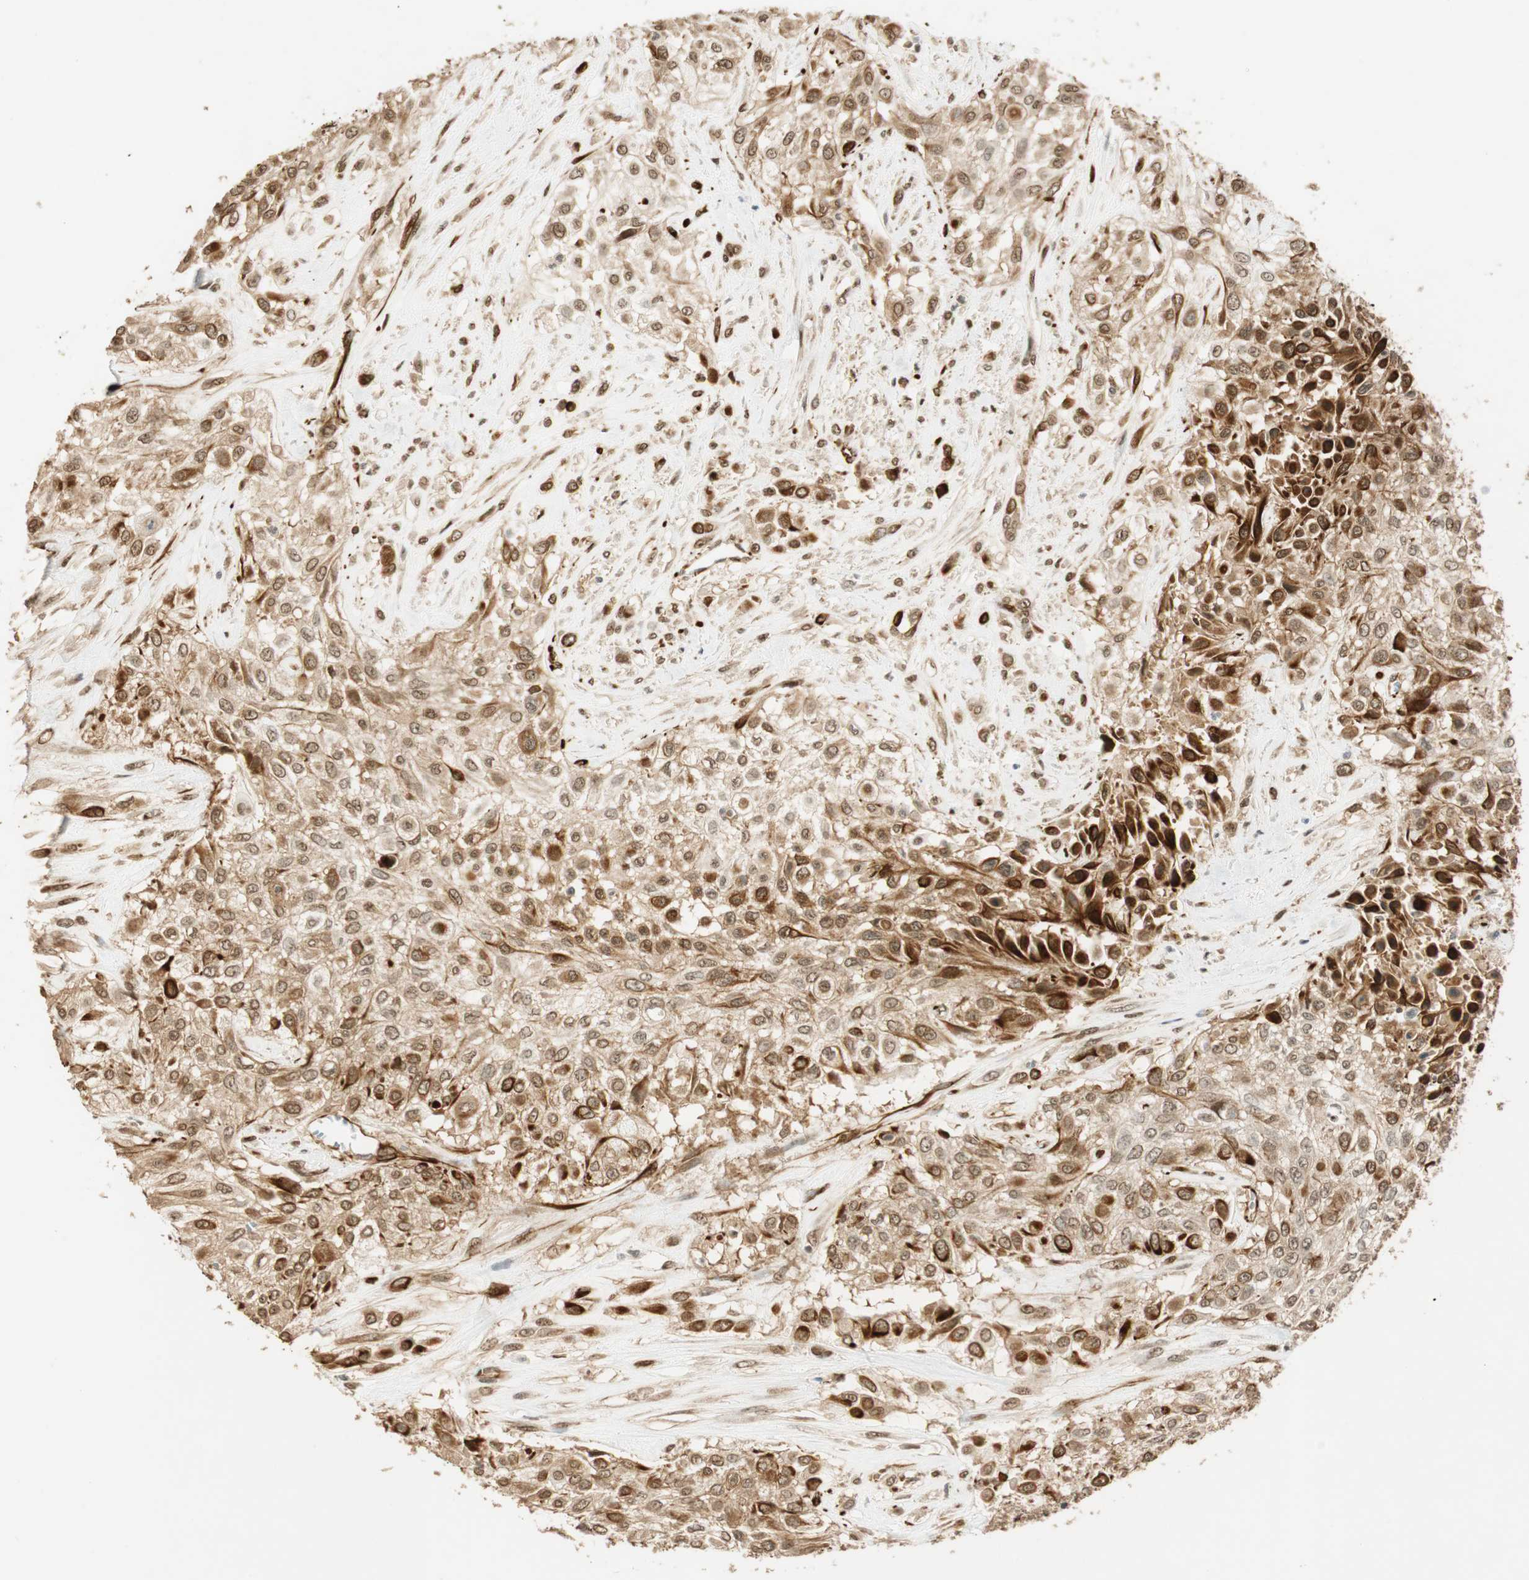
{"staining": {"intensity": "moderate", "quantity": "25%-75%", "location": "cytoplasmic/membranous,nuclear"}, "tissue": "urothelial cancer", "cell_type": "Tumor cells", "image_type": "cancer", "snomed": [{"axis": "morphology", "description": "Urothelial carcinoma, High grade"}, {"axis": "topography", "description": "Urinary bladder"}], "caption": "The histopathology image shows immunohistochemical staining of high-grade urothelial carcinoma. There is moderate cytoplasmic/membranous and nuclear expression is seen in about 25%-75% of tumor cells.", "gene": "NES", "patient": {"sex": "male", "age": 57}}